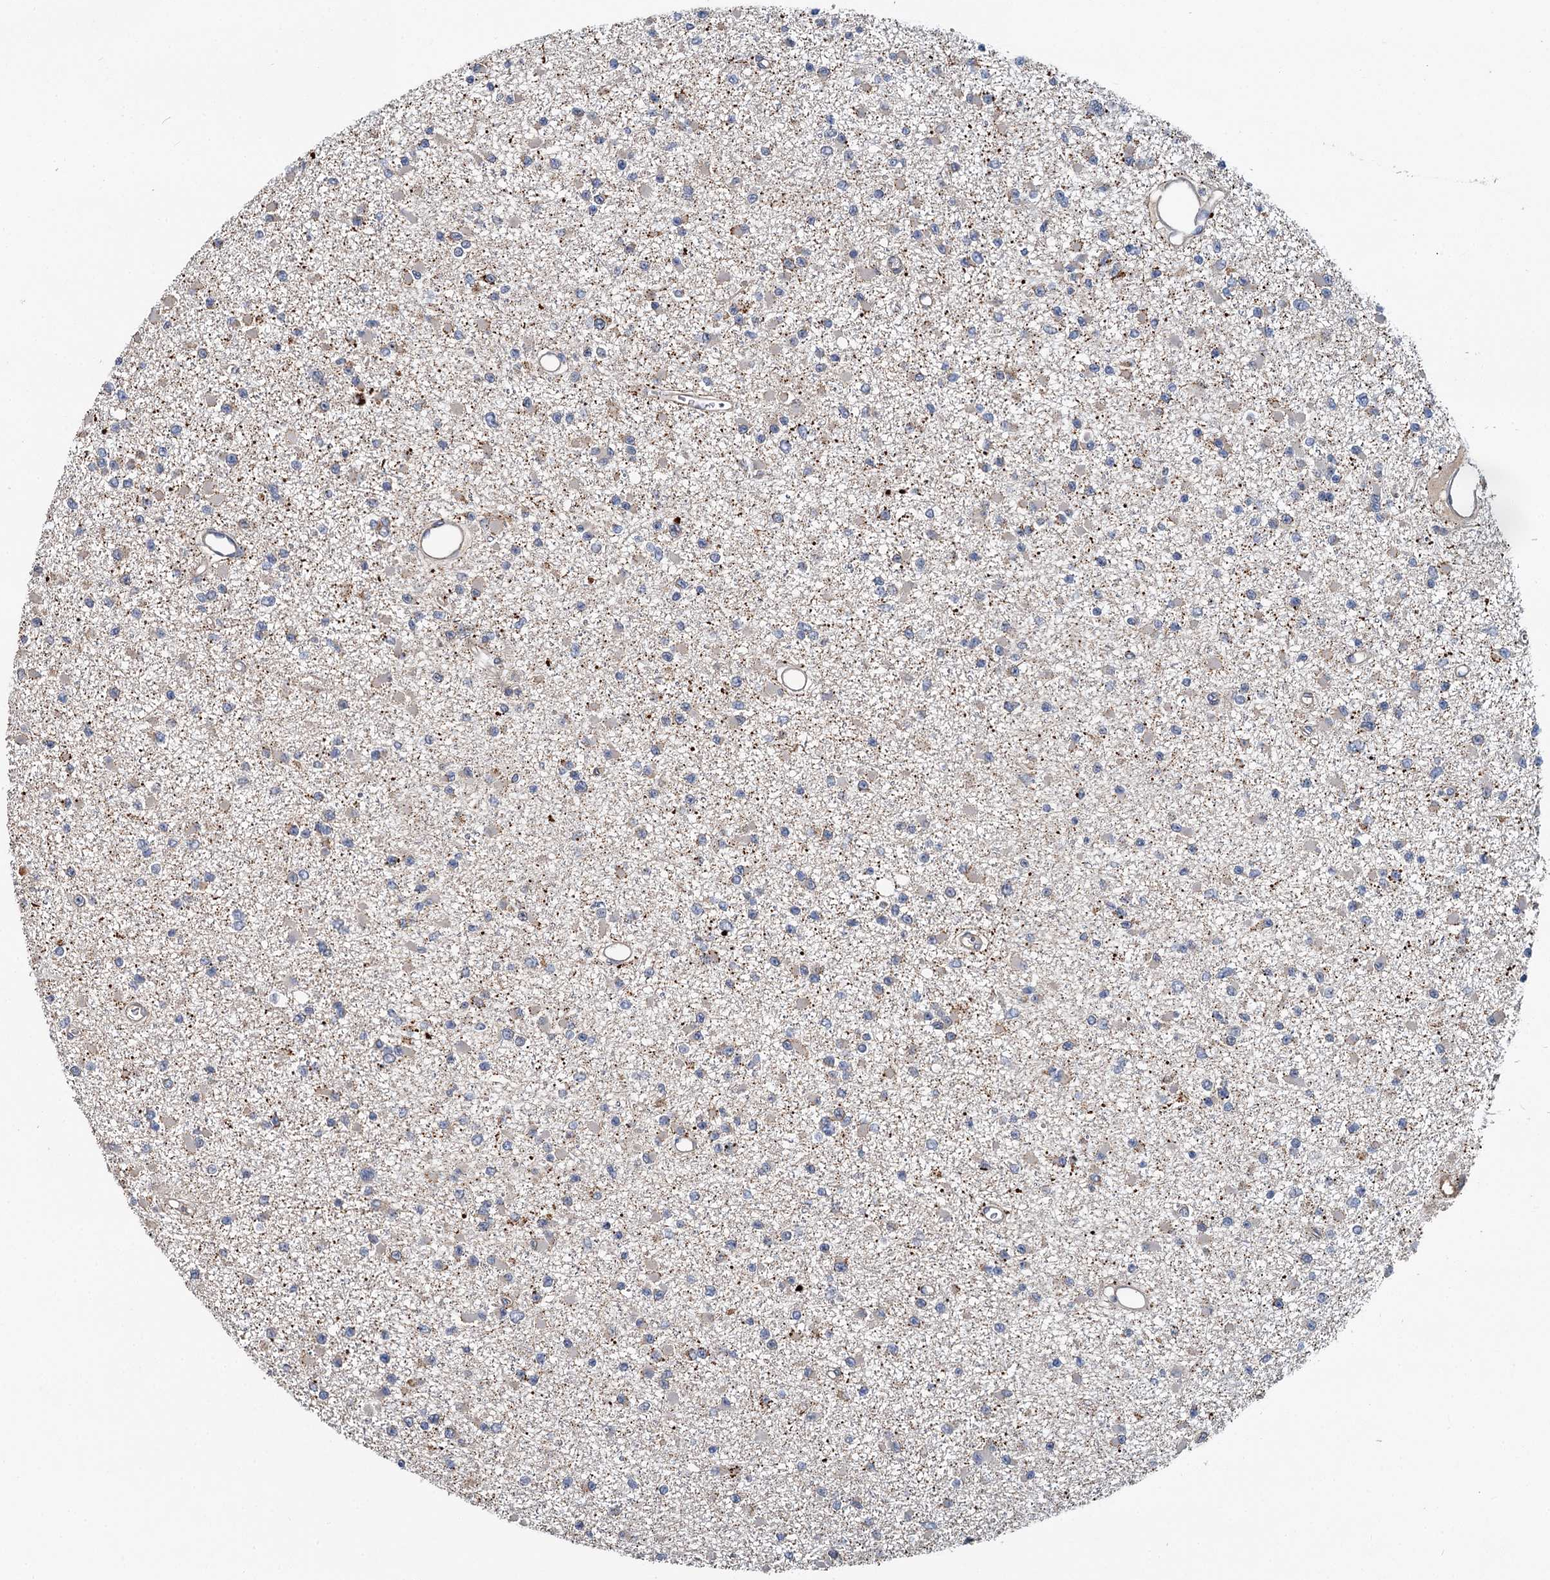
{"staining": {"intensity": "negative", "quantity": "none", "location": "none"}, "tissue": "glioma", "cell_type": "Tumor cells", "image_type": "cancer", "snomed": [{"axis": "morphology", "description": "Glioma, malignant, Low grade"}, {"axis": "topography", "description": "Brain"}], "caption": "Glioma stained for a protein using immunohistochemistry displays no staining tumor cells.", "gene": "ZNF324", "patient": {"sex": "female", "age": 22}}